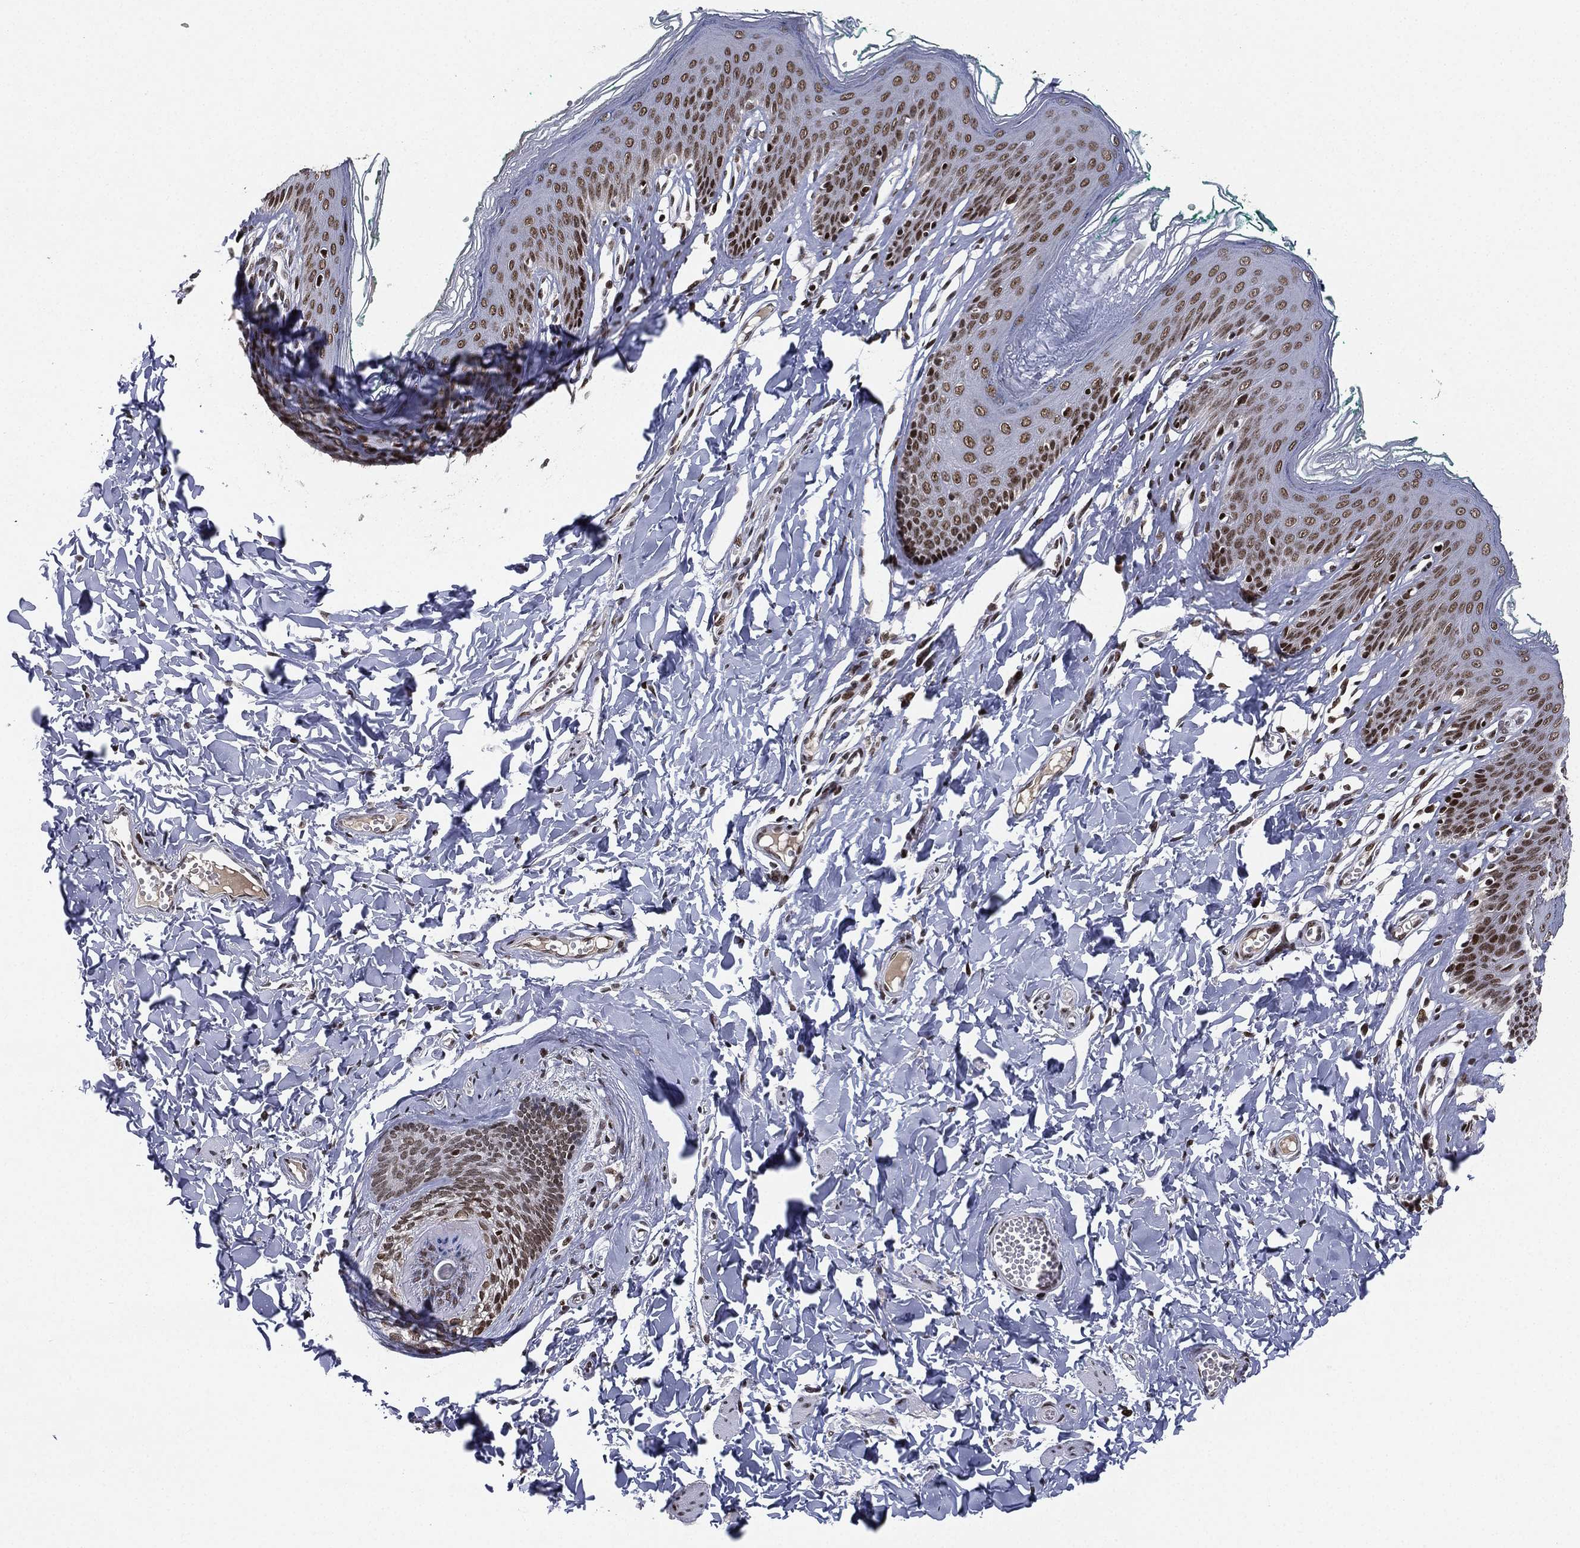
{"staining": {"intensity": "strong", "quantity": ">75%", "location": "nuclear"}, "tissue": "skin", "cell_type": "Epidermal cells", "image_type": "normal", "snomed": [{"axis": "morphology", "description": "Normal tissue, NOS"}, {"axis": "topography", "description": "Vulva"}], "caption": "Protein expression analysis of benign skin exhibits strong nuclear staining in approximately >75% of epidermal cells. Nuclei are stained in blue.", "gene": "RTF1", "patient": {"sex": "female", "age": 66}}